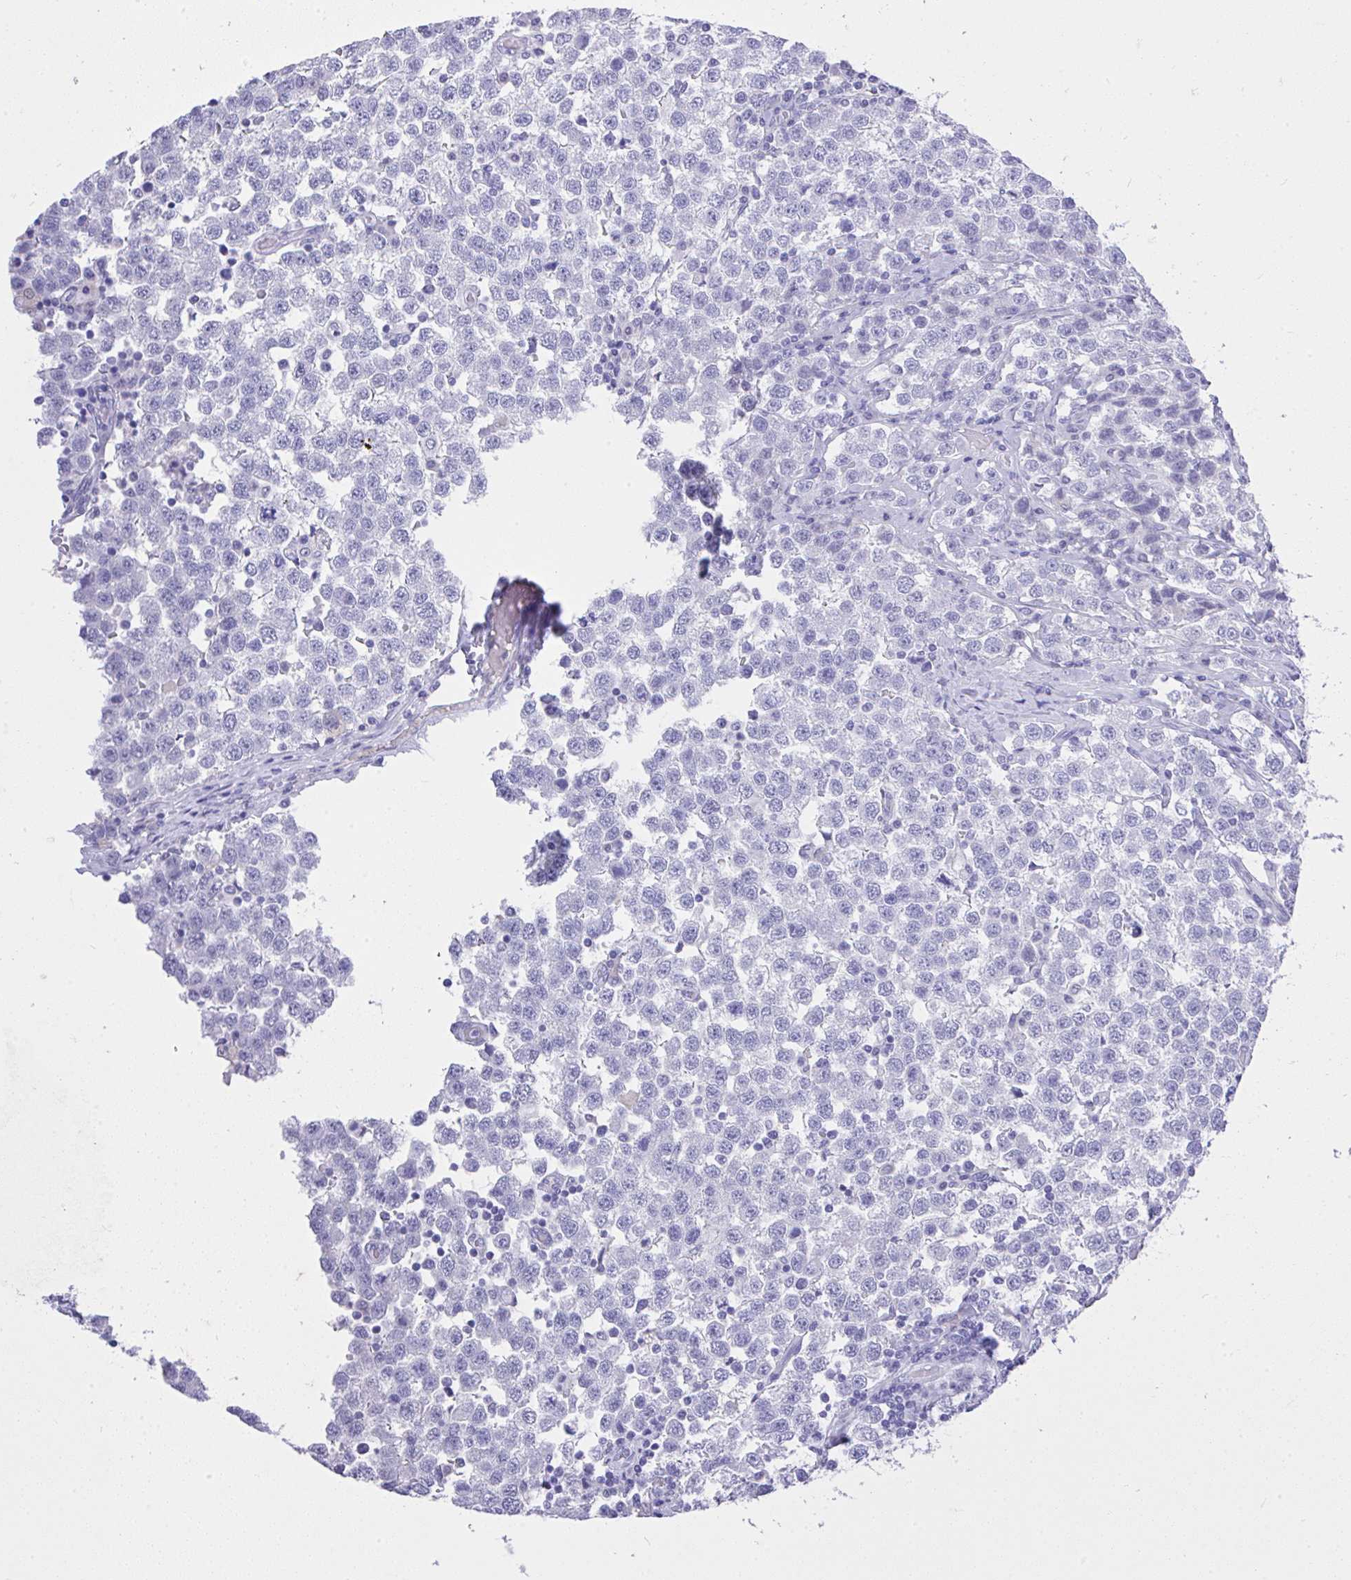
{"staining": {"intensity": "negative", "quantity": "none", "location": "none"}, "tissue": "testis cancer", "cell_type": "Tumor cells", "image_type": "cancer", "snomed": [{"axis": "morphology", "description": "Seminoma, NOS"}, {"axis": "topography", "description": "Testis"}], "caption": "Seminoma (testis) stained for a protein using immunohistochemistry (IHC) demonstrates no expression tumor cells.", "gene": "MS4A12", "patient": {"sex": "male", "age": 34}}